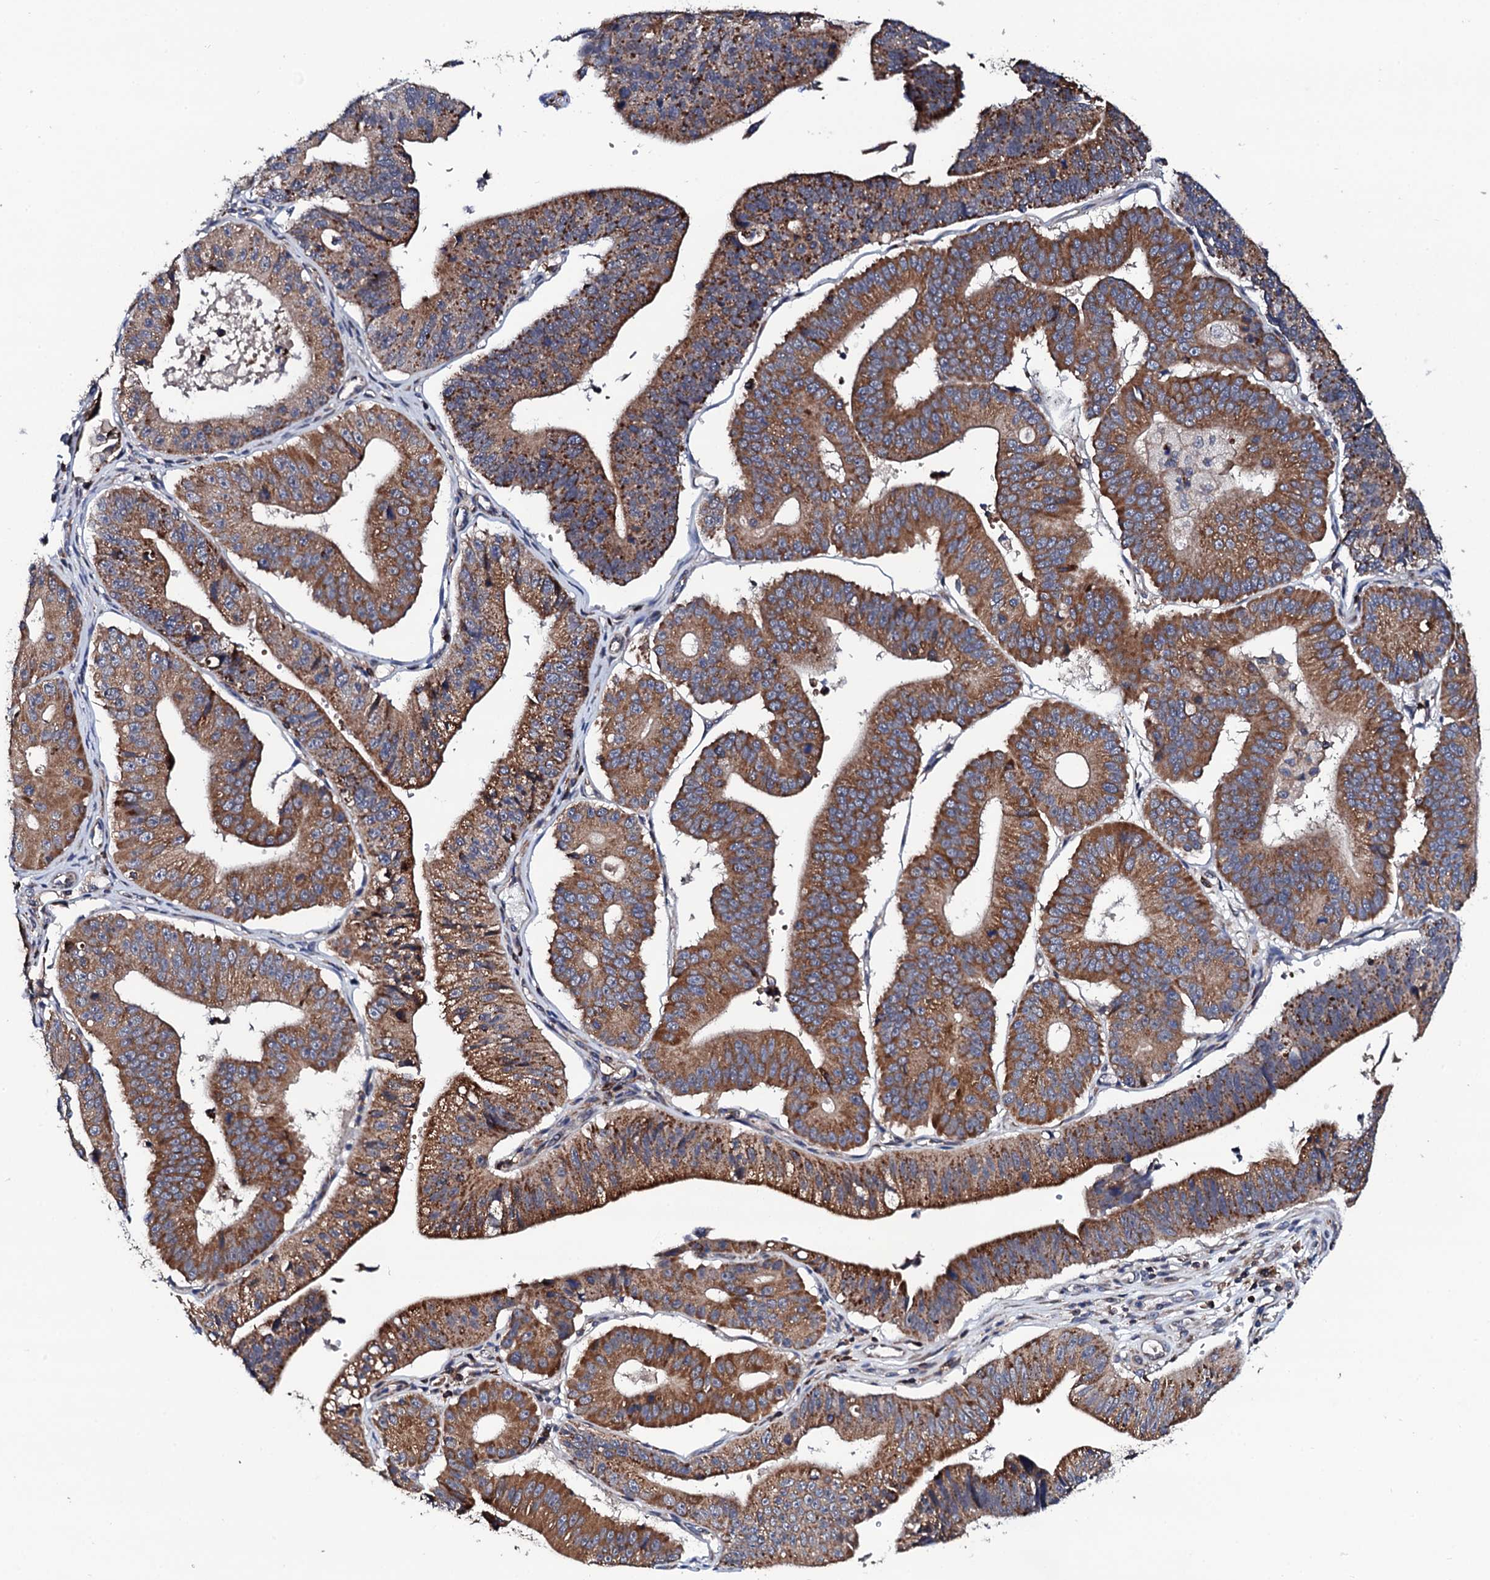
{"staining": {"intensity": "moderate", "quantity": ">75%", "location": "cytoplasmic/membranous"}, "tissue": "stomach cancer", "cell_type": "Tumor cells", "image_type": "cancer", "snomed": [{"axis": "morphology", "description": "Adenocarcinoma, NOS"}, {"axis": "topography", "description": "Stomach"}], "caption": "Stomach cancer stained with DAB immunohistochemistry (IHC) reveals medium levels of moderate cytoplasmic/membranous expression in approximately >75% of tumor cells.", "gene": "COG4", "patient": {"sex": "male", "age": 59}}